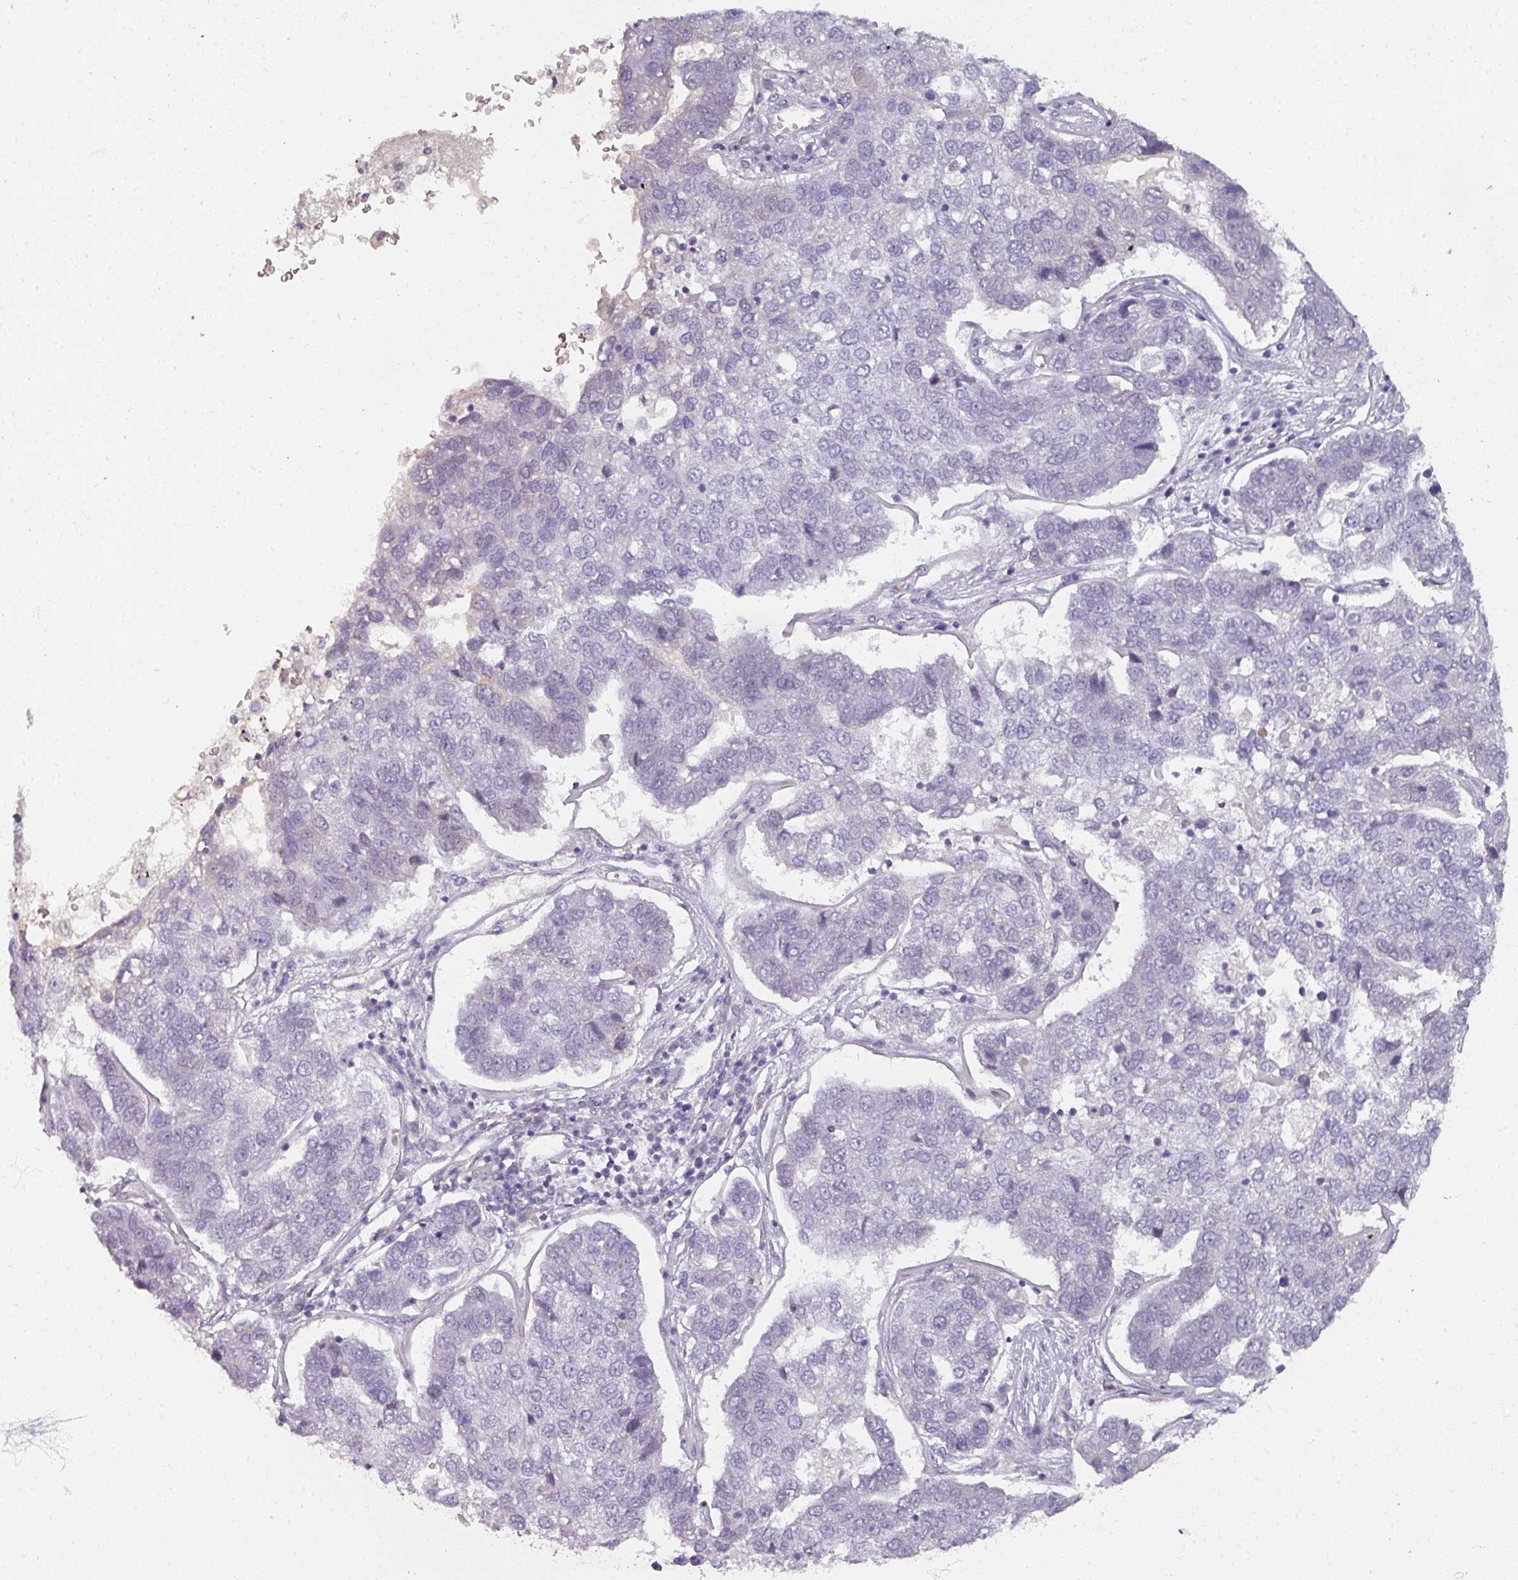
{"staining": {"intensity": "negative", "quantity": "none", "location": "none"}, "tissue": "pancreatic cancer", "cell_type": "Tumor cells", "image_type": "cancer", "snomed": [{"axis": "morphology", "description": "Adenocarcinoma, NOS"}, {"axis": "topography", "description": "Pancreas"}], "caption": "Immunohistochemical staining of pancreatic cancer demonstrates no significant expression in tumor cells. Nuclei are stained in blue.", "gene": "REG3G", "patient": {"sex": "female", "age": 61}}